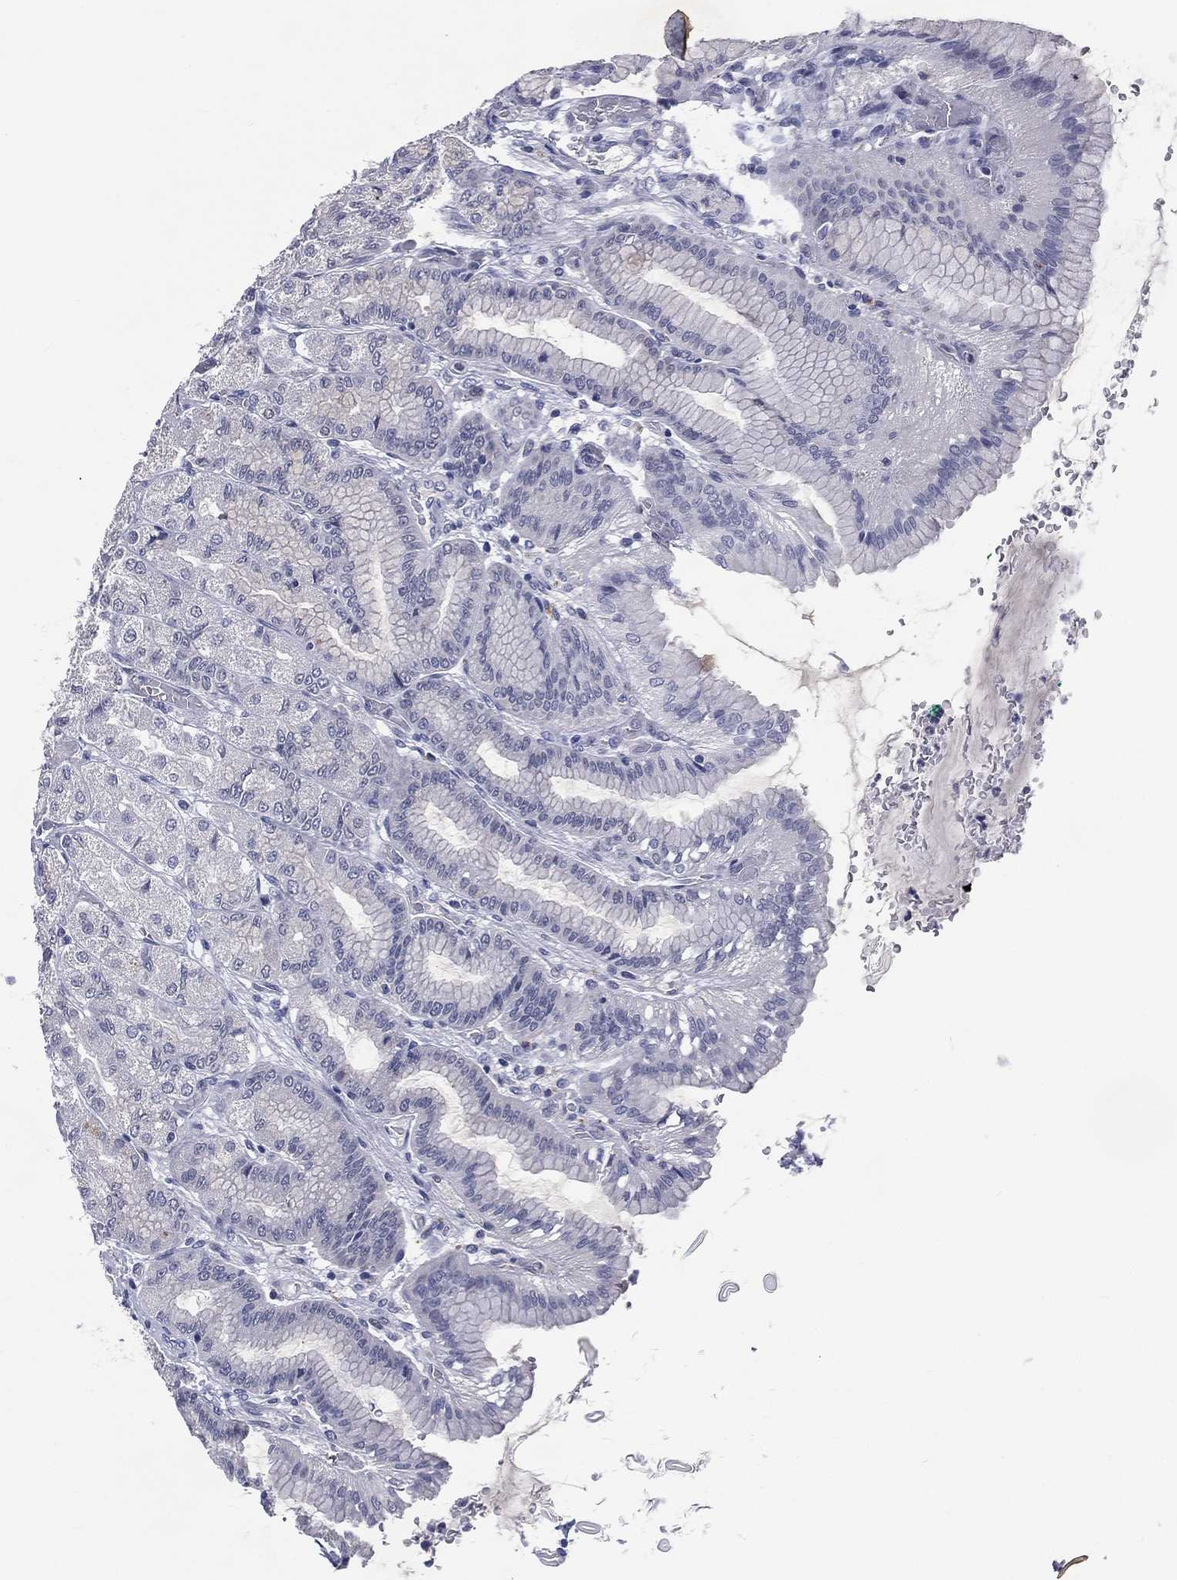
{"staining": {"intensity": "negative", "quantity": "none", "location": "none"}, "tissue": "stomach", "cell_type": "Glandular cells", "image_type": "normal", "snomed": [{"axis": "morphology", "description": "Normal tissue, NOS"}, {"axis": "morphology", "description": "Adenocarcinoma, NOS"}, {"axis": "morphology", "description": "Adenocarcinoma, High grade"}, {"axis": "topography", "description": "Stomach, upper"}, {"axis": "topography", "description": "Stomach"}], "caption": "This is a histopathology image of immunohistochemistry staining of unremarkable stomach, which shows no positivity in glandular cells.", "gene": "IFT27", "patient": {"sex": "female", "age": 65}}